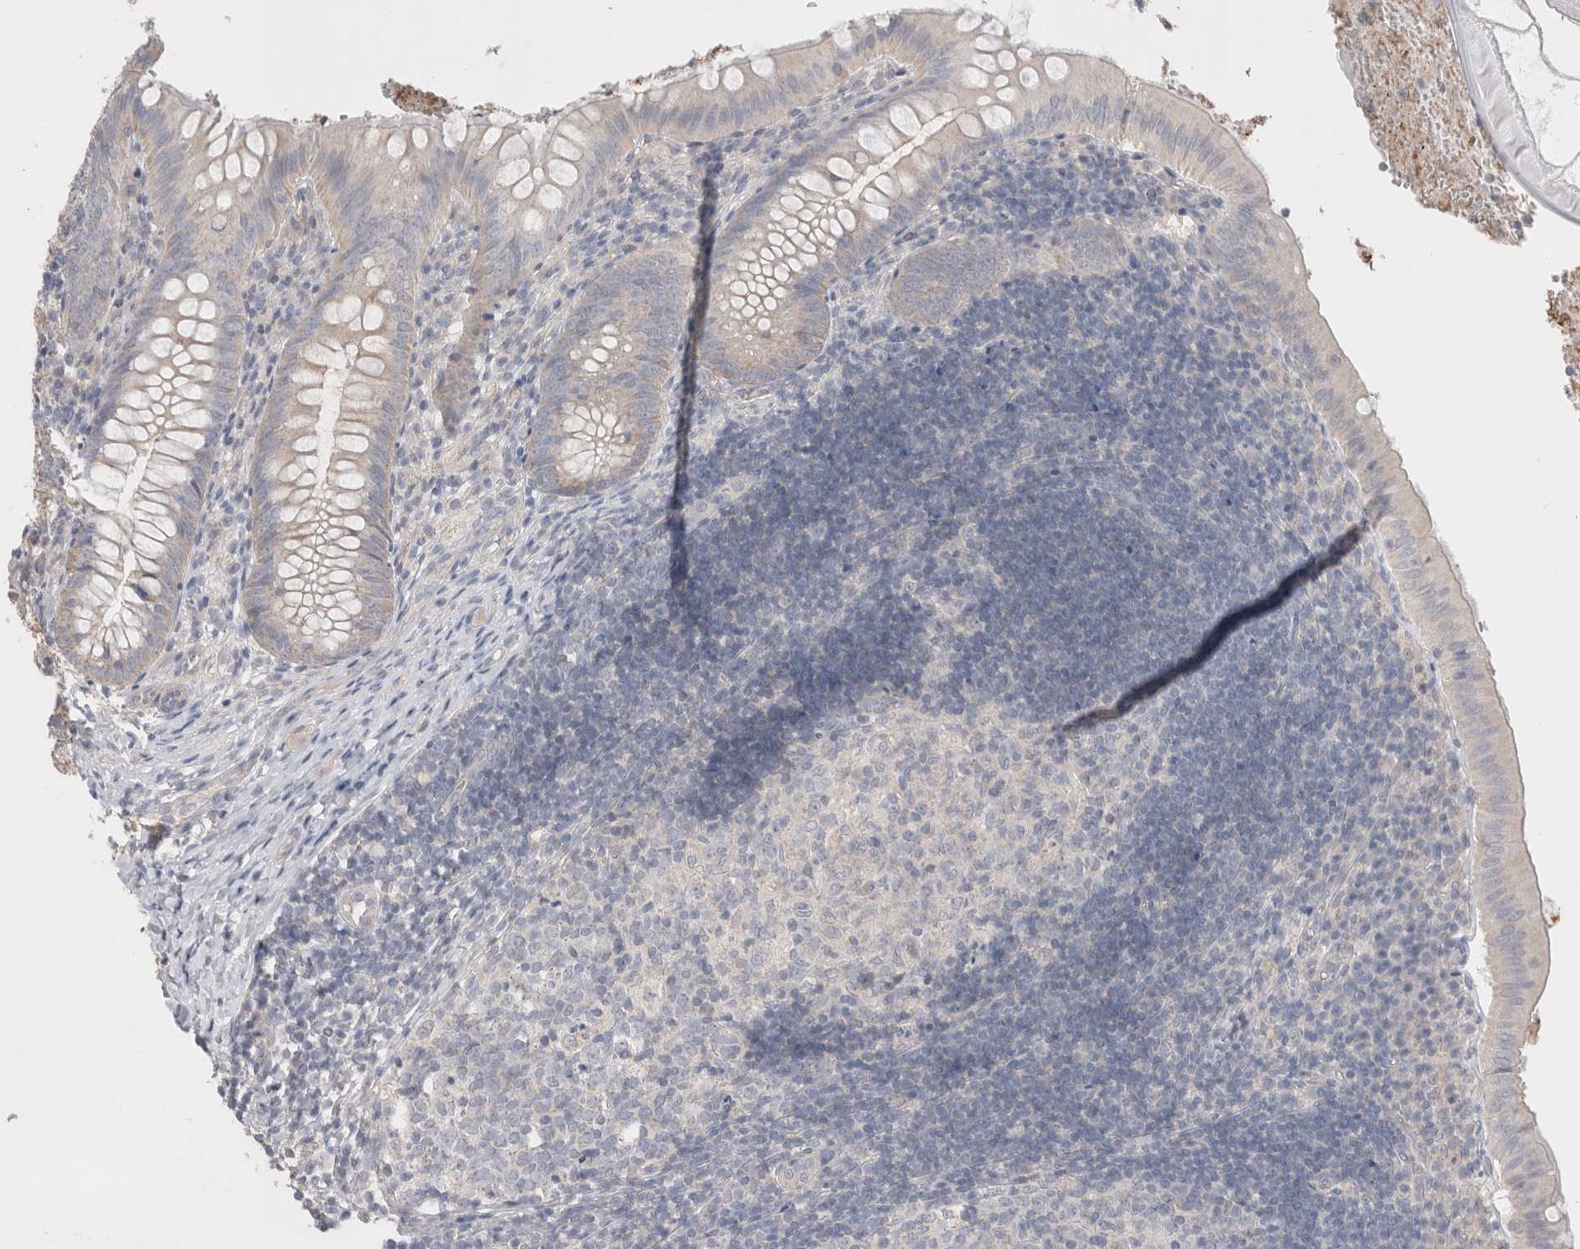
{"staining": {"intensity": "moderate", "quantity": "<25%", "location": "cytoplasmic/membranous"}, "tissue": "appendix", "cell_type": "Glandular cells", "image_type": "normal", "snomed": [{"axis": "morphology", "description": "Normal tissue, NOS"}, {"axis": "topography", "description": "Appendix"}], "caption": "Immunohistochemistry (DAB (3,3'-diaminobenzidine)) staining of normal human appendix exhibits moderate cytoplasmic/membranous protein staining in about <25% of glandular cells. The staining was performed using DAB to visualize the protein expression in brown, while the nuclei were stained in blue with hematoxylin (Magnification: 20x).", "gene": "DMD", "patient": {"sex": "male", "age": 8}}